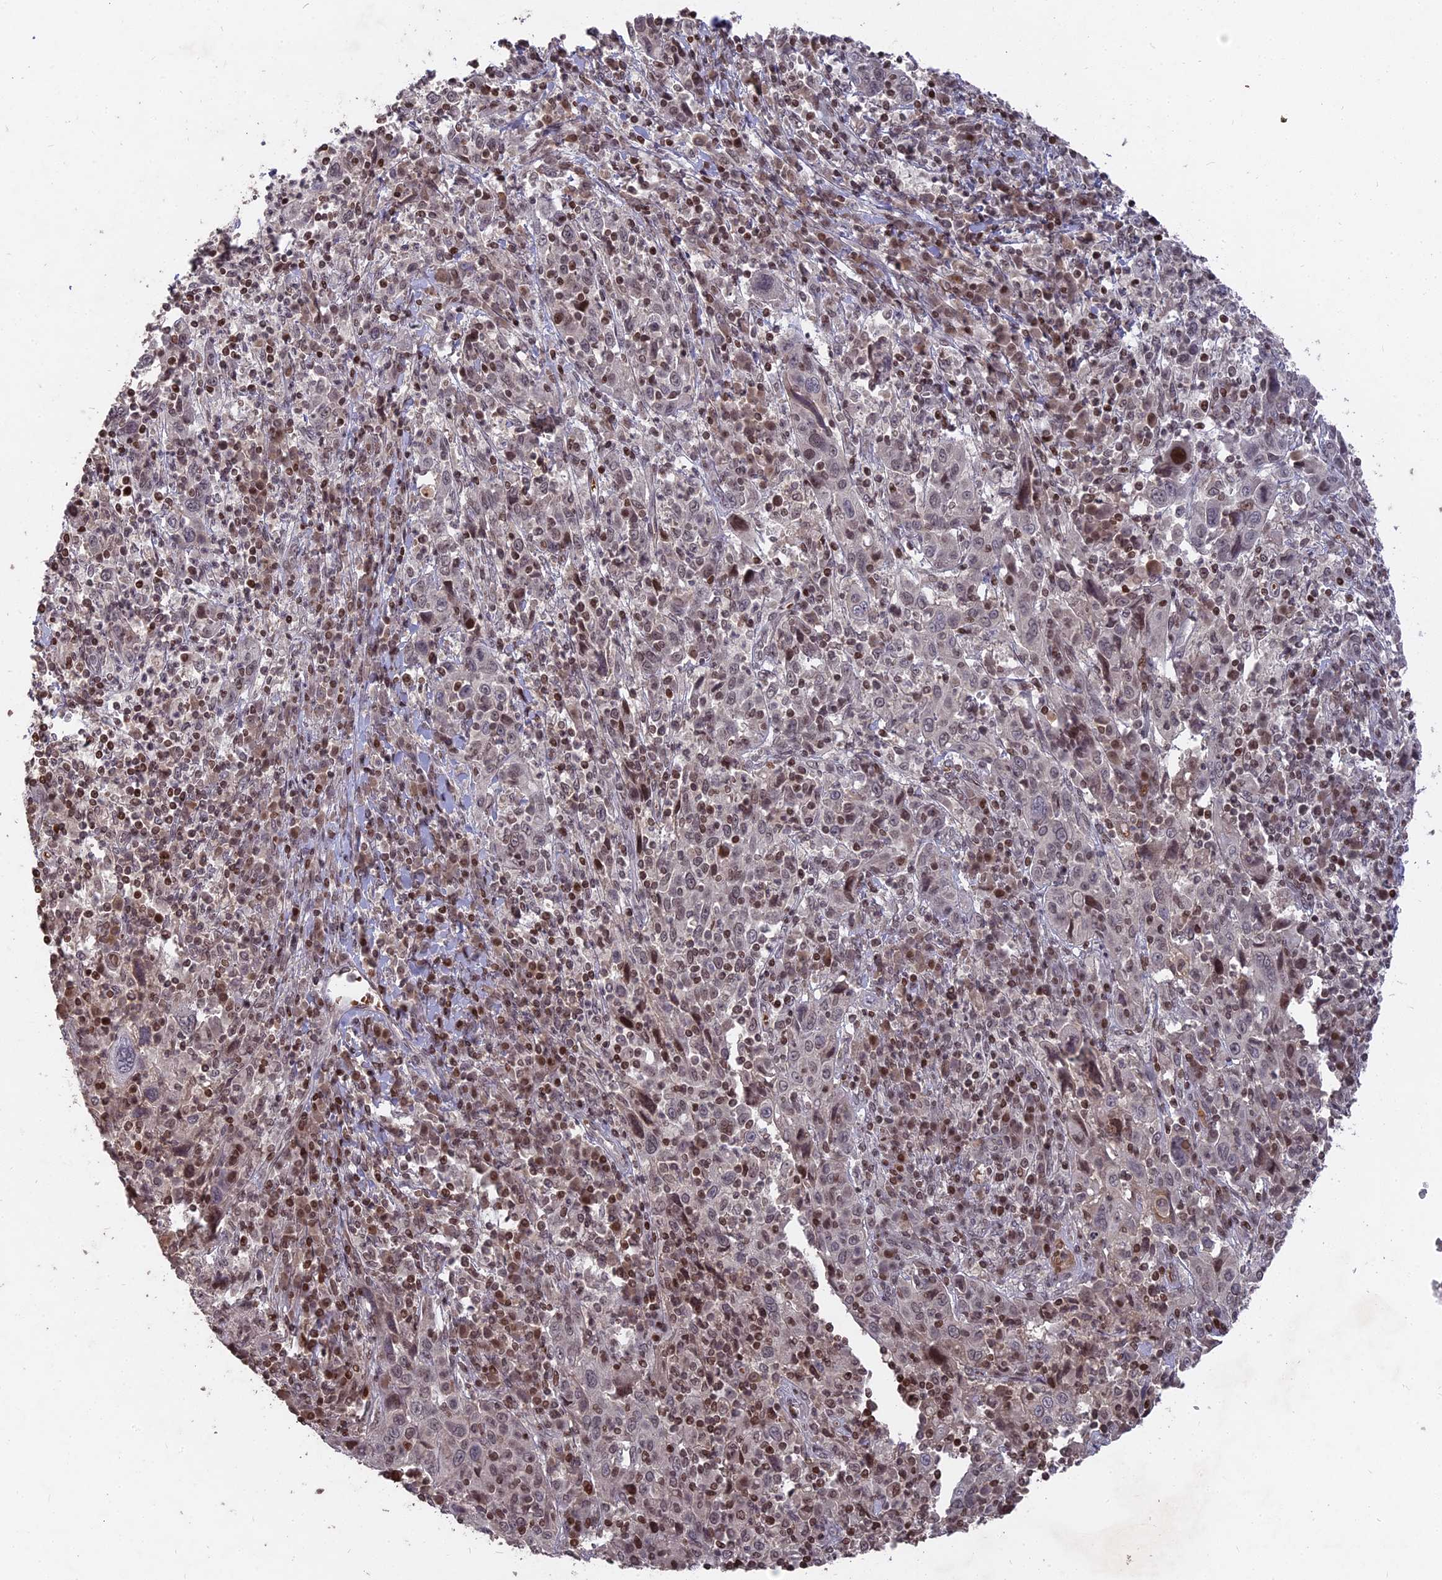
{"staining": {"intensity": "moderate", "quantity": "<25%", "location": "nuclear"}, "tissue": "cervical cancer", "cell_type": "Tumor cells", "image_type": "cancer", "snomed": [{"axis": "morphology", "description": "Squamous cell carcinoma, NOS"}, {"axis": "topography", "description": "Cervix"}], "caption": "This is an image of immunohistochemistry (IHC) staining of squamous cell carcinoma (cervical), which shows moderate positivity in the nuclear of tumor cells.", "gene": "NR1H3", "patient": {"sex": "female", "age": 46}}